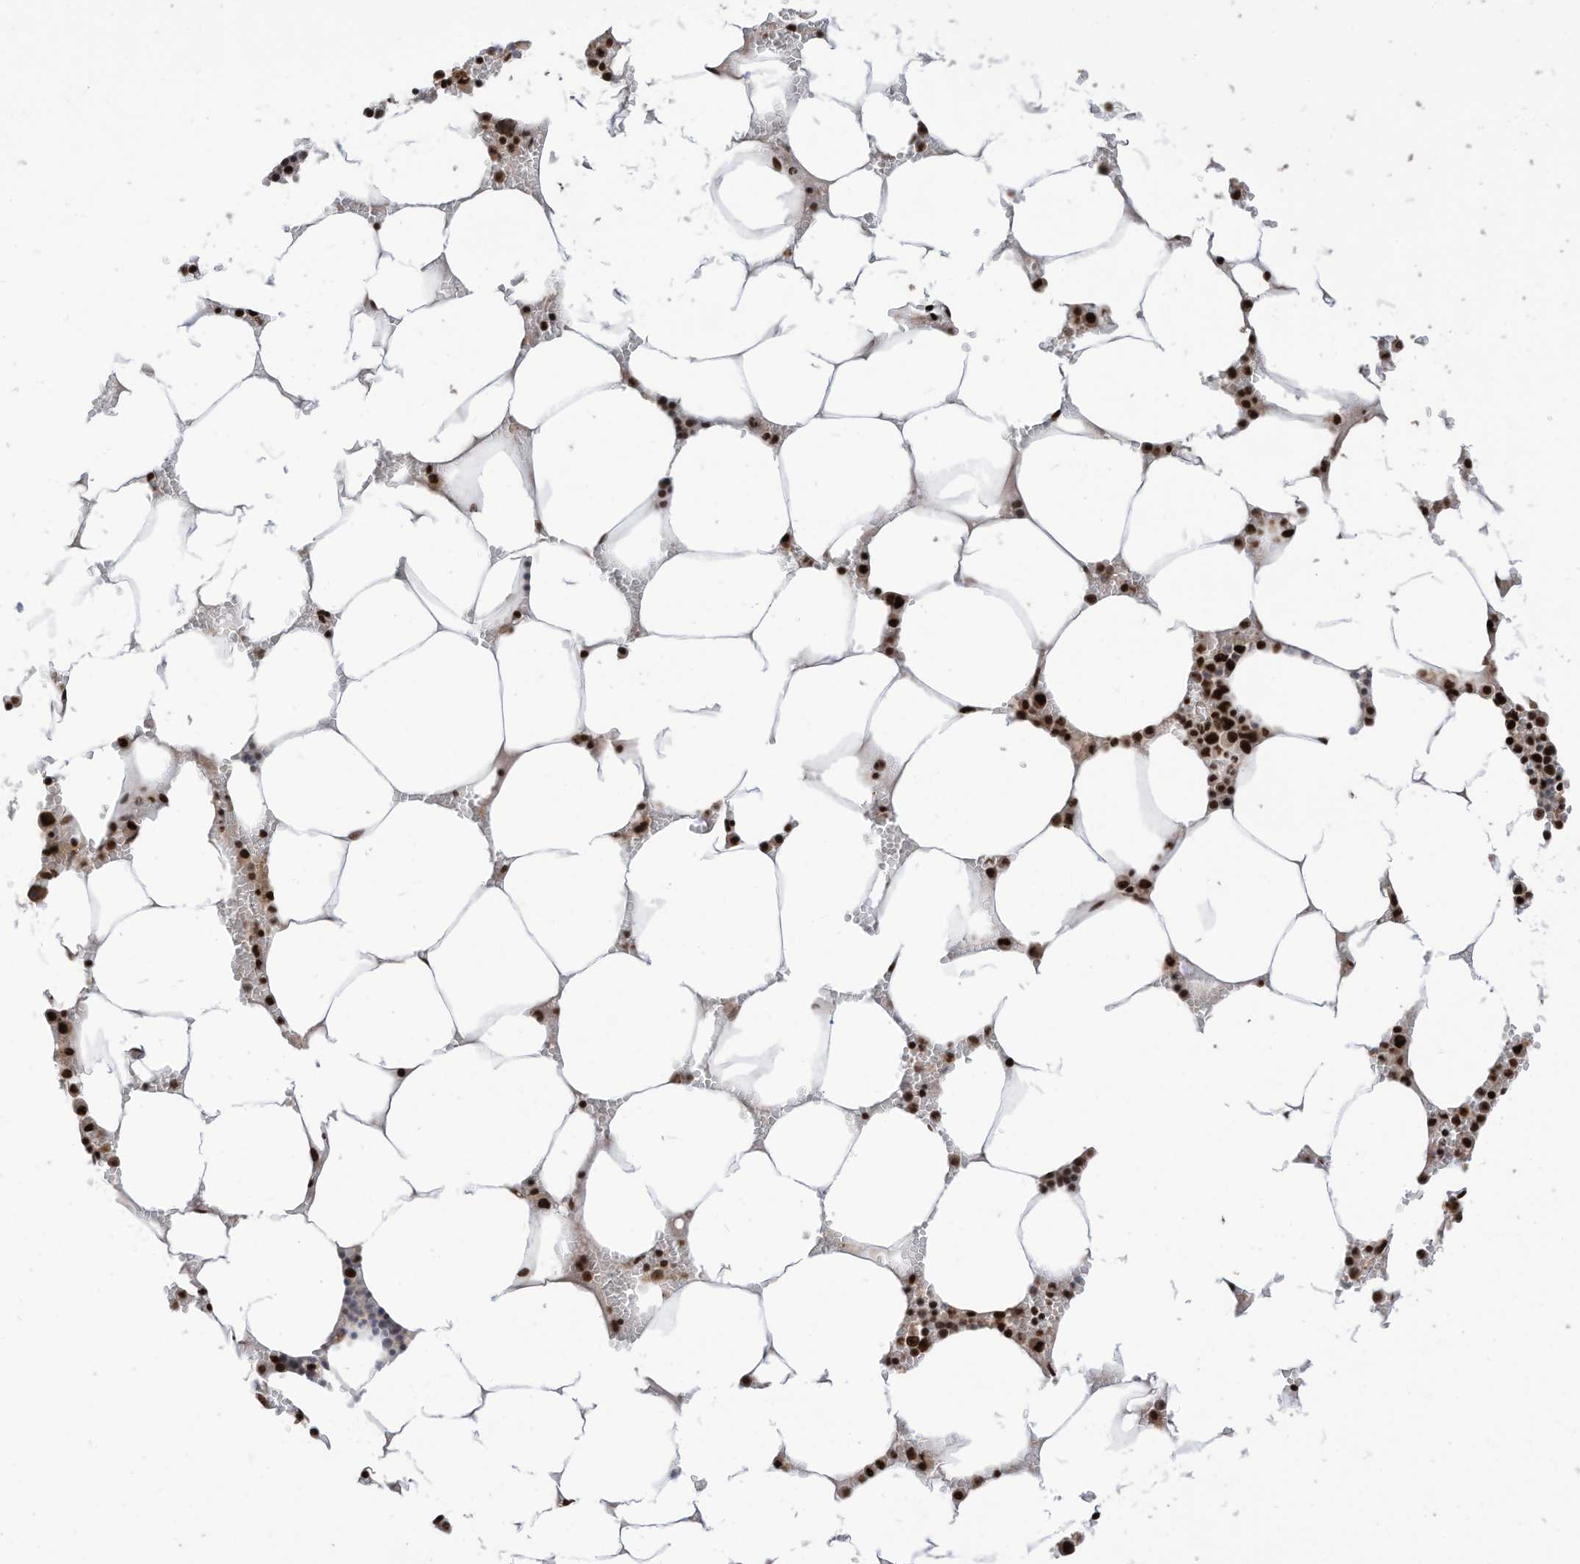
{"staining": {"intensity": "strong", "quantity": ">75%", "location": "nuclear"}, "tissue": "bone marrow", "cell_type": "Hematopoietic cells", "image_type": "normal", "snomed": [{"axis": "morphology", "description": "Normal tissue, NOS"}, {"axis": "topography", "description": "Bone marrow"}], "caption": "Strong nuclear protein expression is appreciated in about >75% of hematopoietic cells in bone marrow. (Brightfield microscopy of DAB IHC at high magnification).", "gene": "SF3A3", "patient": {"sex": "male", "age": 70}}